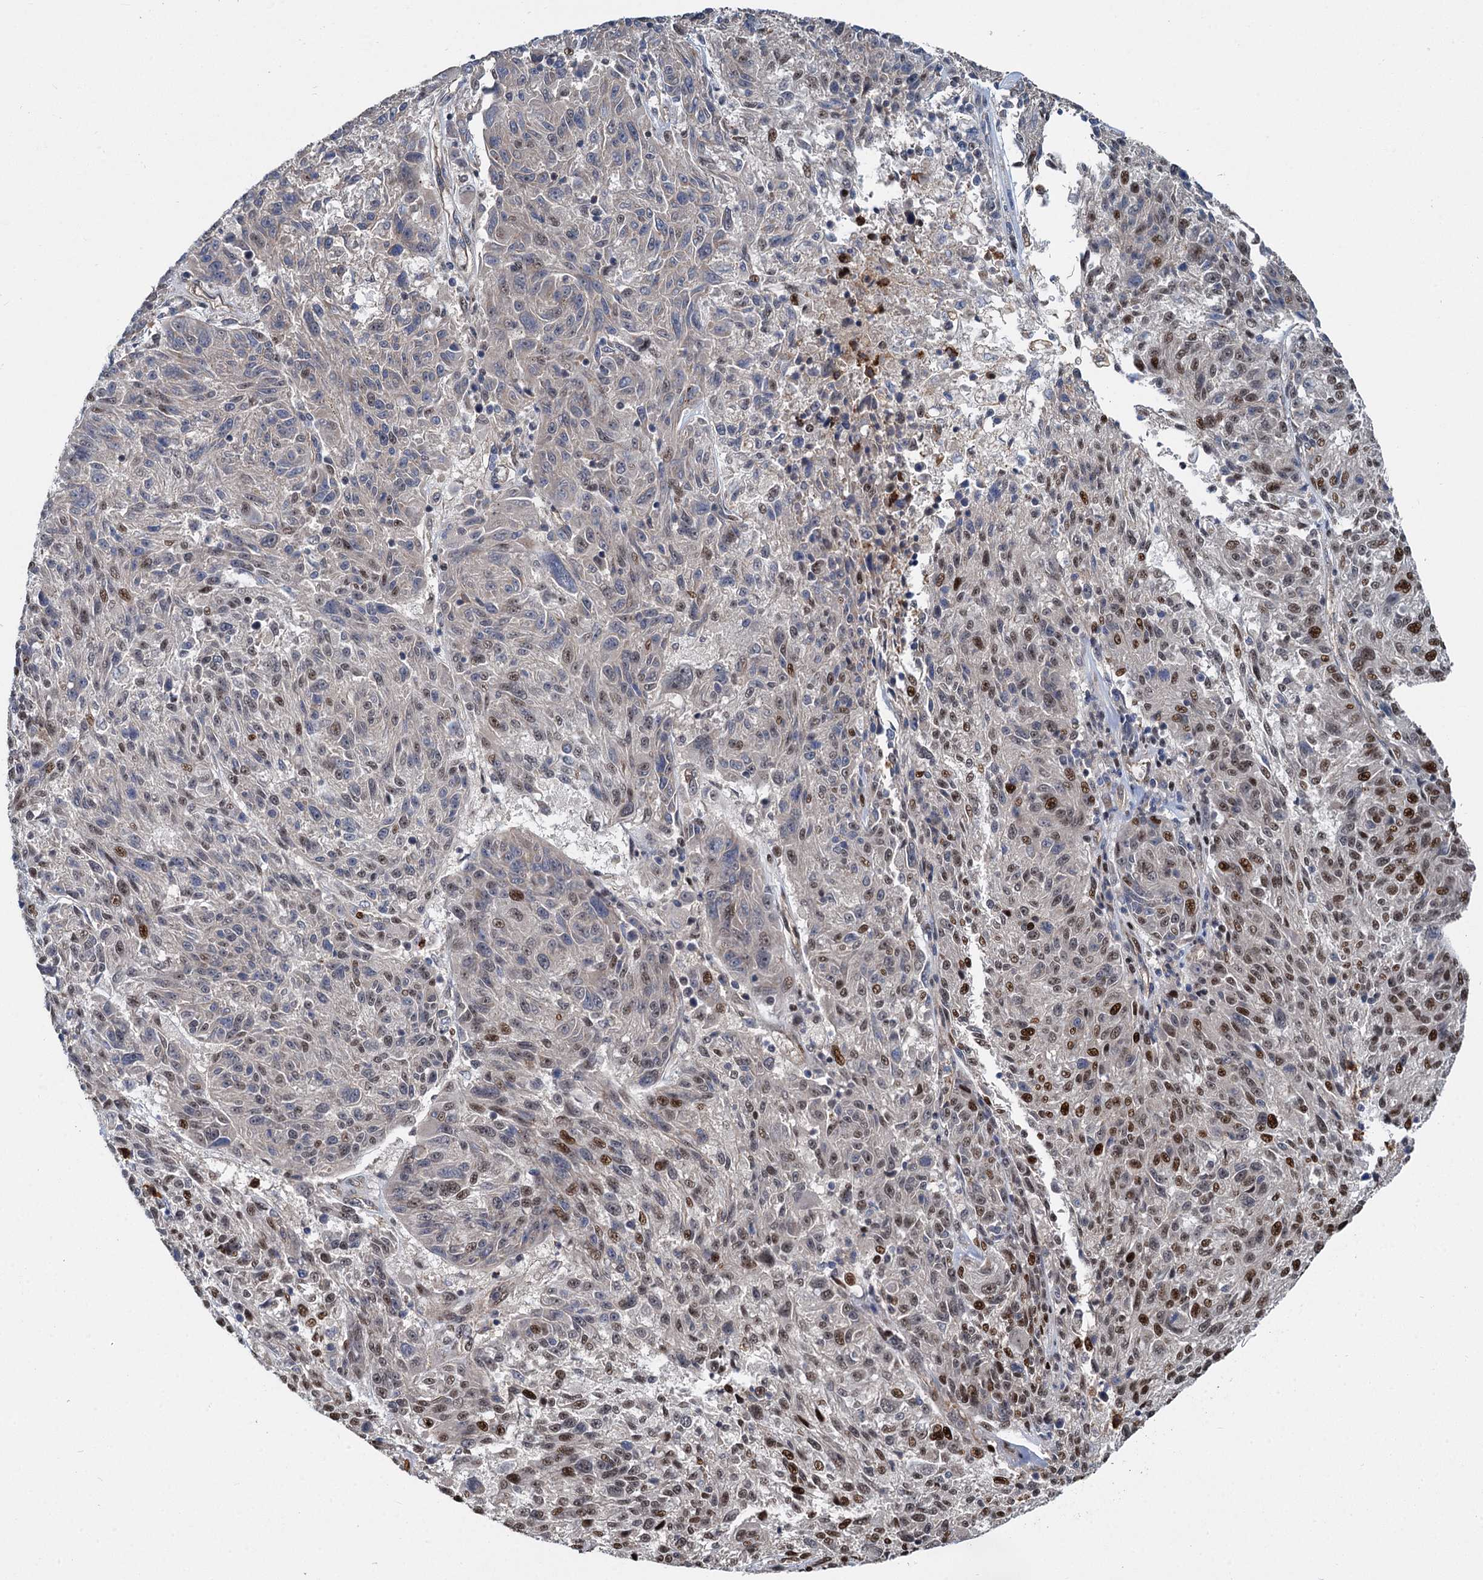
{"staining": {"intensity": "strong", "quantity": "25%-75%", "location": "nuclear"}, "tissue": "melanoma", "cell_type": "Tumor cells", "image_type": "cancer", "snomed": [{"axis": "morphology", "description": "Malignant melanoma, NOS"}, {"axis": "topography", "description": "Skin"}], "caption": "This photomicrograph demonstrates immunohistochemistry staining of melanoma, with high strong nuclear staining in about 25%-75% of tumor cells.", "gene": "ANKRD49", "patient": {"sex": "male", "age": 53}}